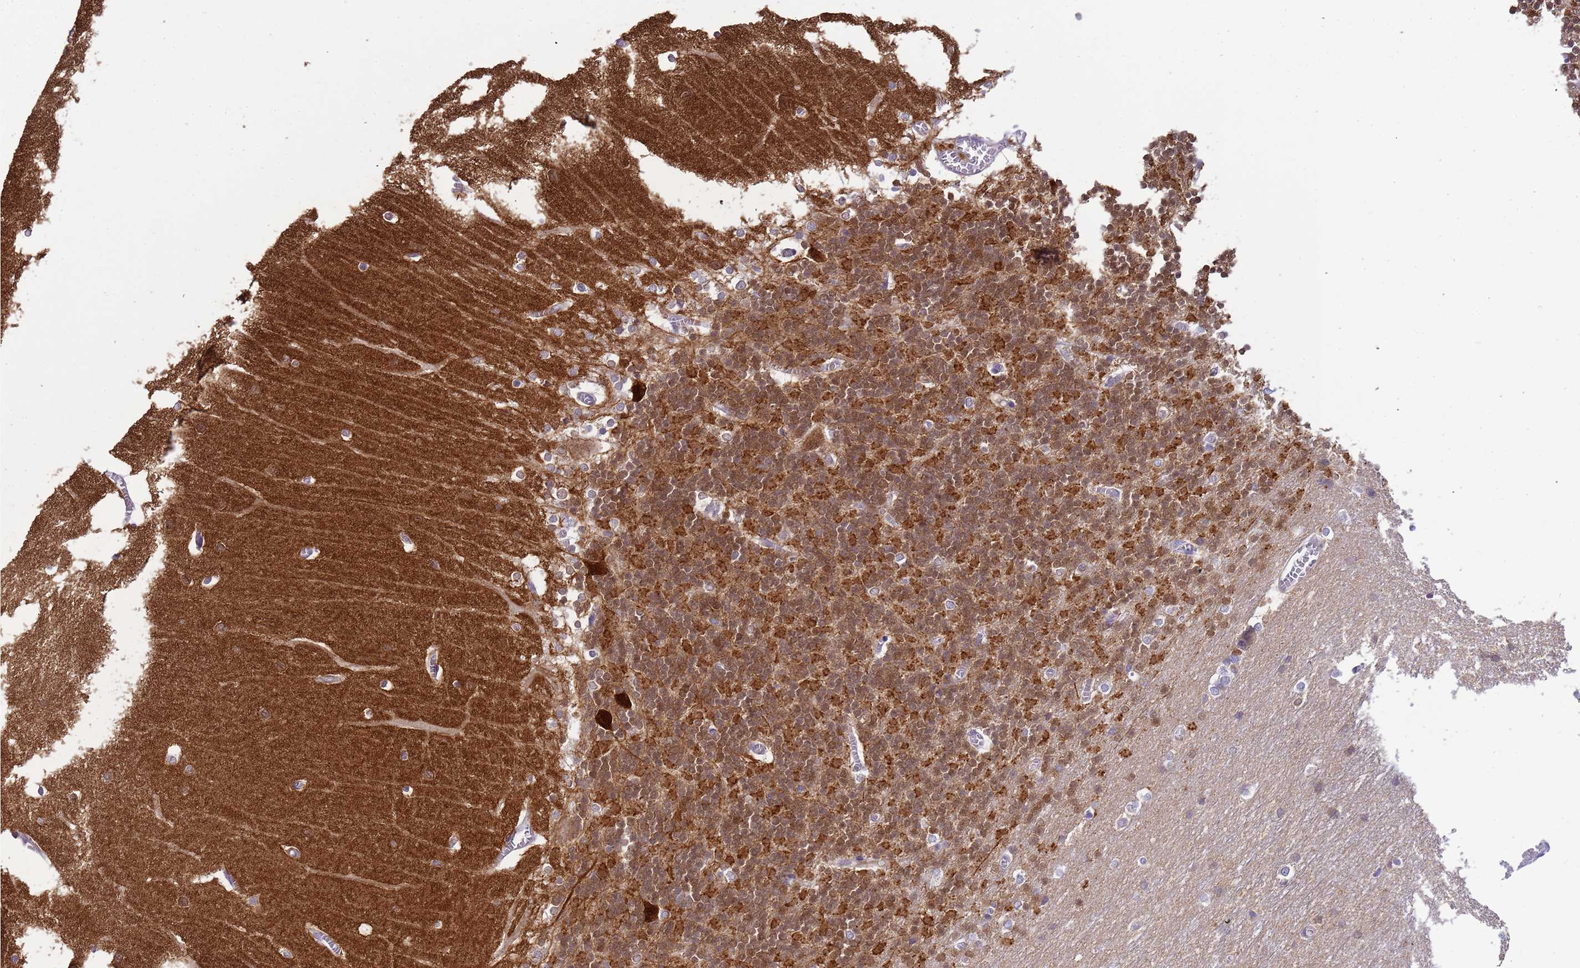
{"staining": {"intensity": "strong", "quantity": "25%-75%", "location": "cytoplasmic/membranous"}, "tissue": "cerebellum", "cell_type": "Cells in granular layer", "image_type": "normal", "snomed": [{"axis": "morphology", "description": "Normal tissue, NOS"}, {"axis": "topography", "description": "Cerebellum"}], "caption": "A brown stain shows strong cytoplasmic/membranous staining of a protein in cells in granular layer of normal cerebellum. (brown staining indicates protein expression, while blue staining denotes nuclei).", "gene": "PLCXD3", "patient": {"sex": "male", "age": 37}}